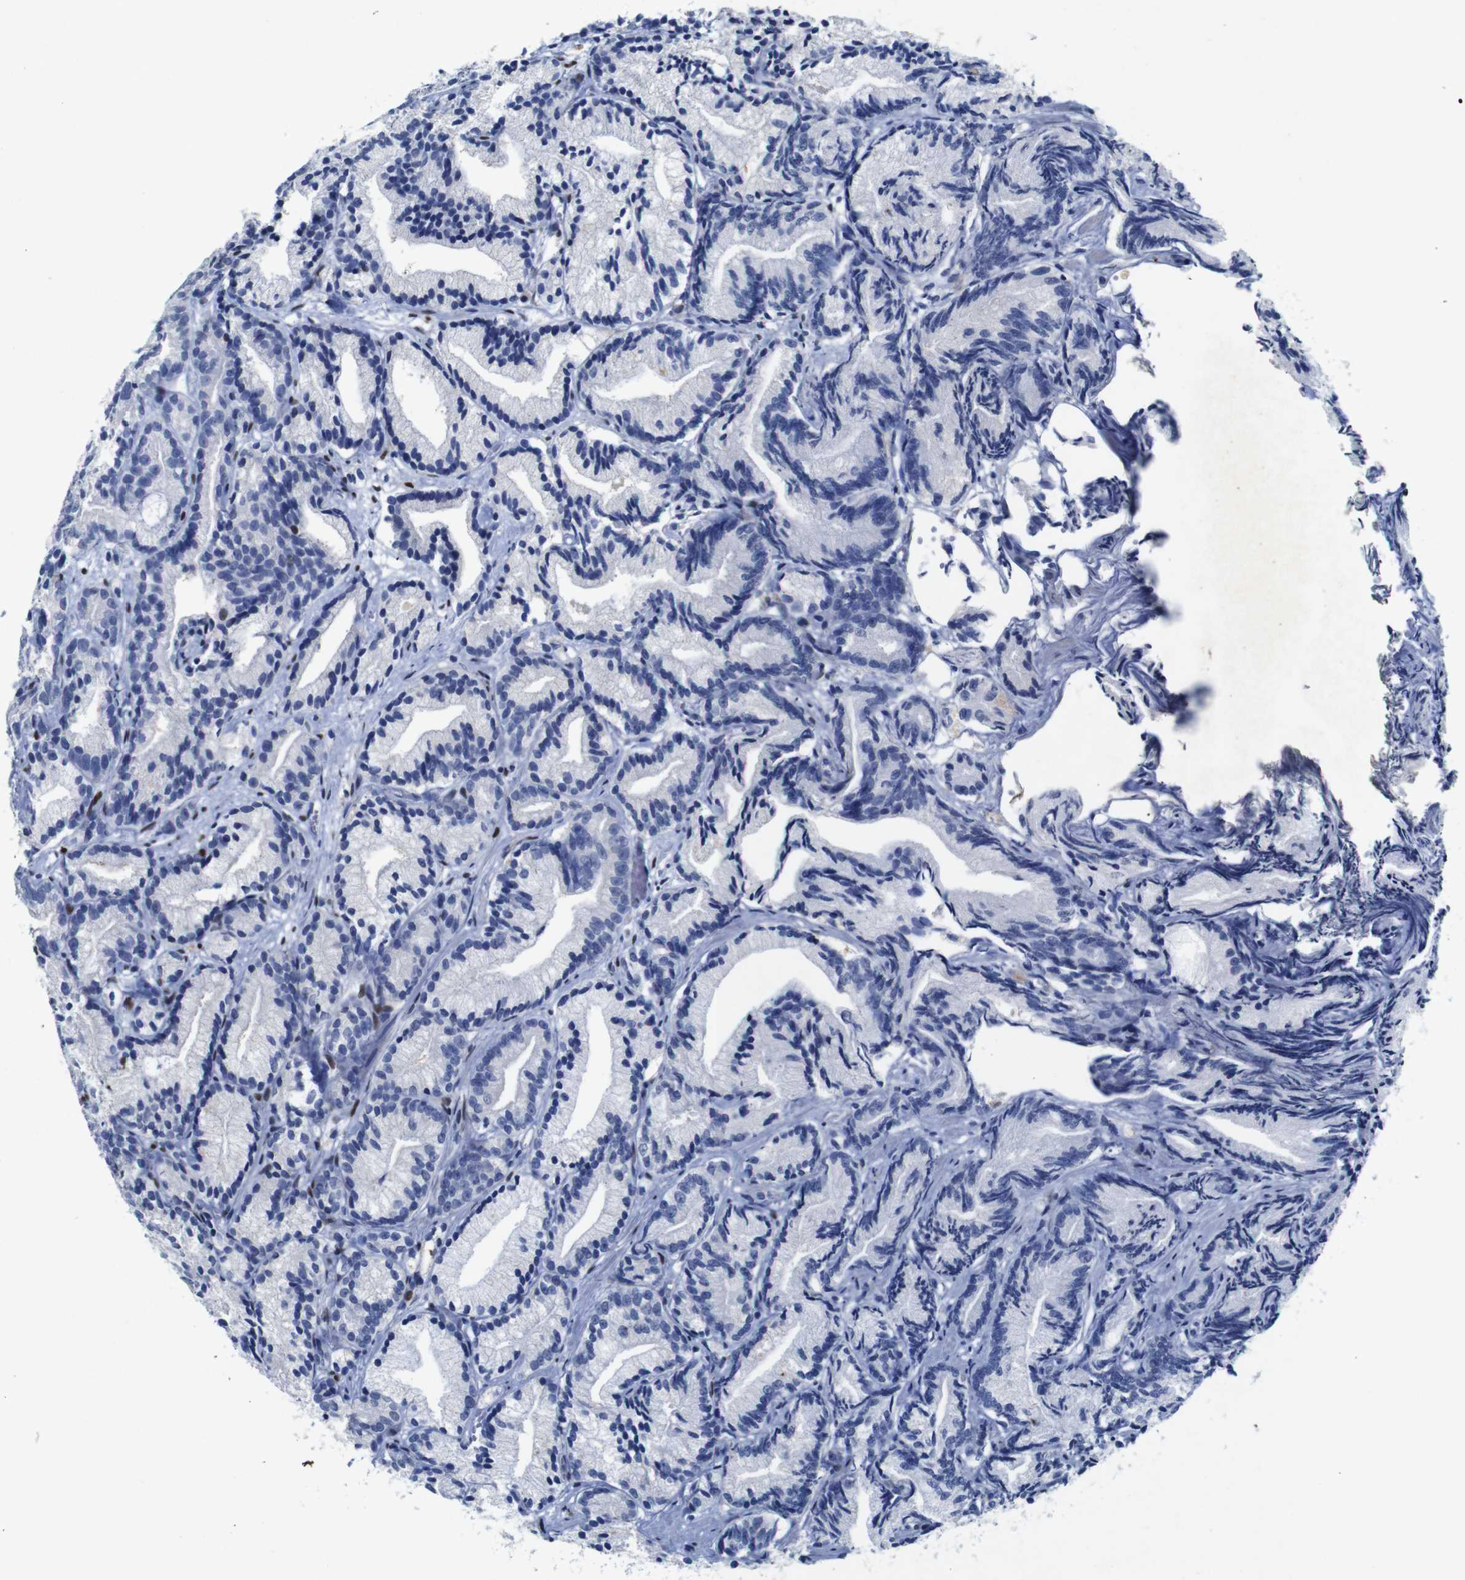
{"staining": {"intensity": "negative", "quantity": "none", "location": "none"}, "tissue": "prostate cancer", "cell_type": "Tumor cells", "image_type": "cancer", "snomed": [{"axis": "morphology", "description": "Adenocarcinoma, Low grade"}, {"axis": "topography", "description": "Prostate"}], "caption": "High power microscopy photomicrograph of an immunohistochemistry (IHC) image of prostate adenocarcinoma (low-grade), revealing no significant staining in tumor cells.", "gene": "FOSL2", "patient": {"sex": "male", "age": 89}}